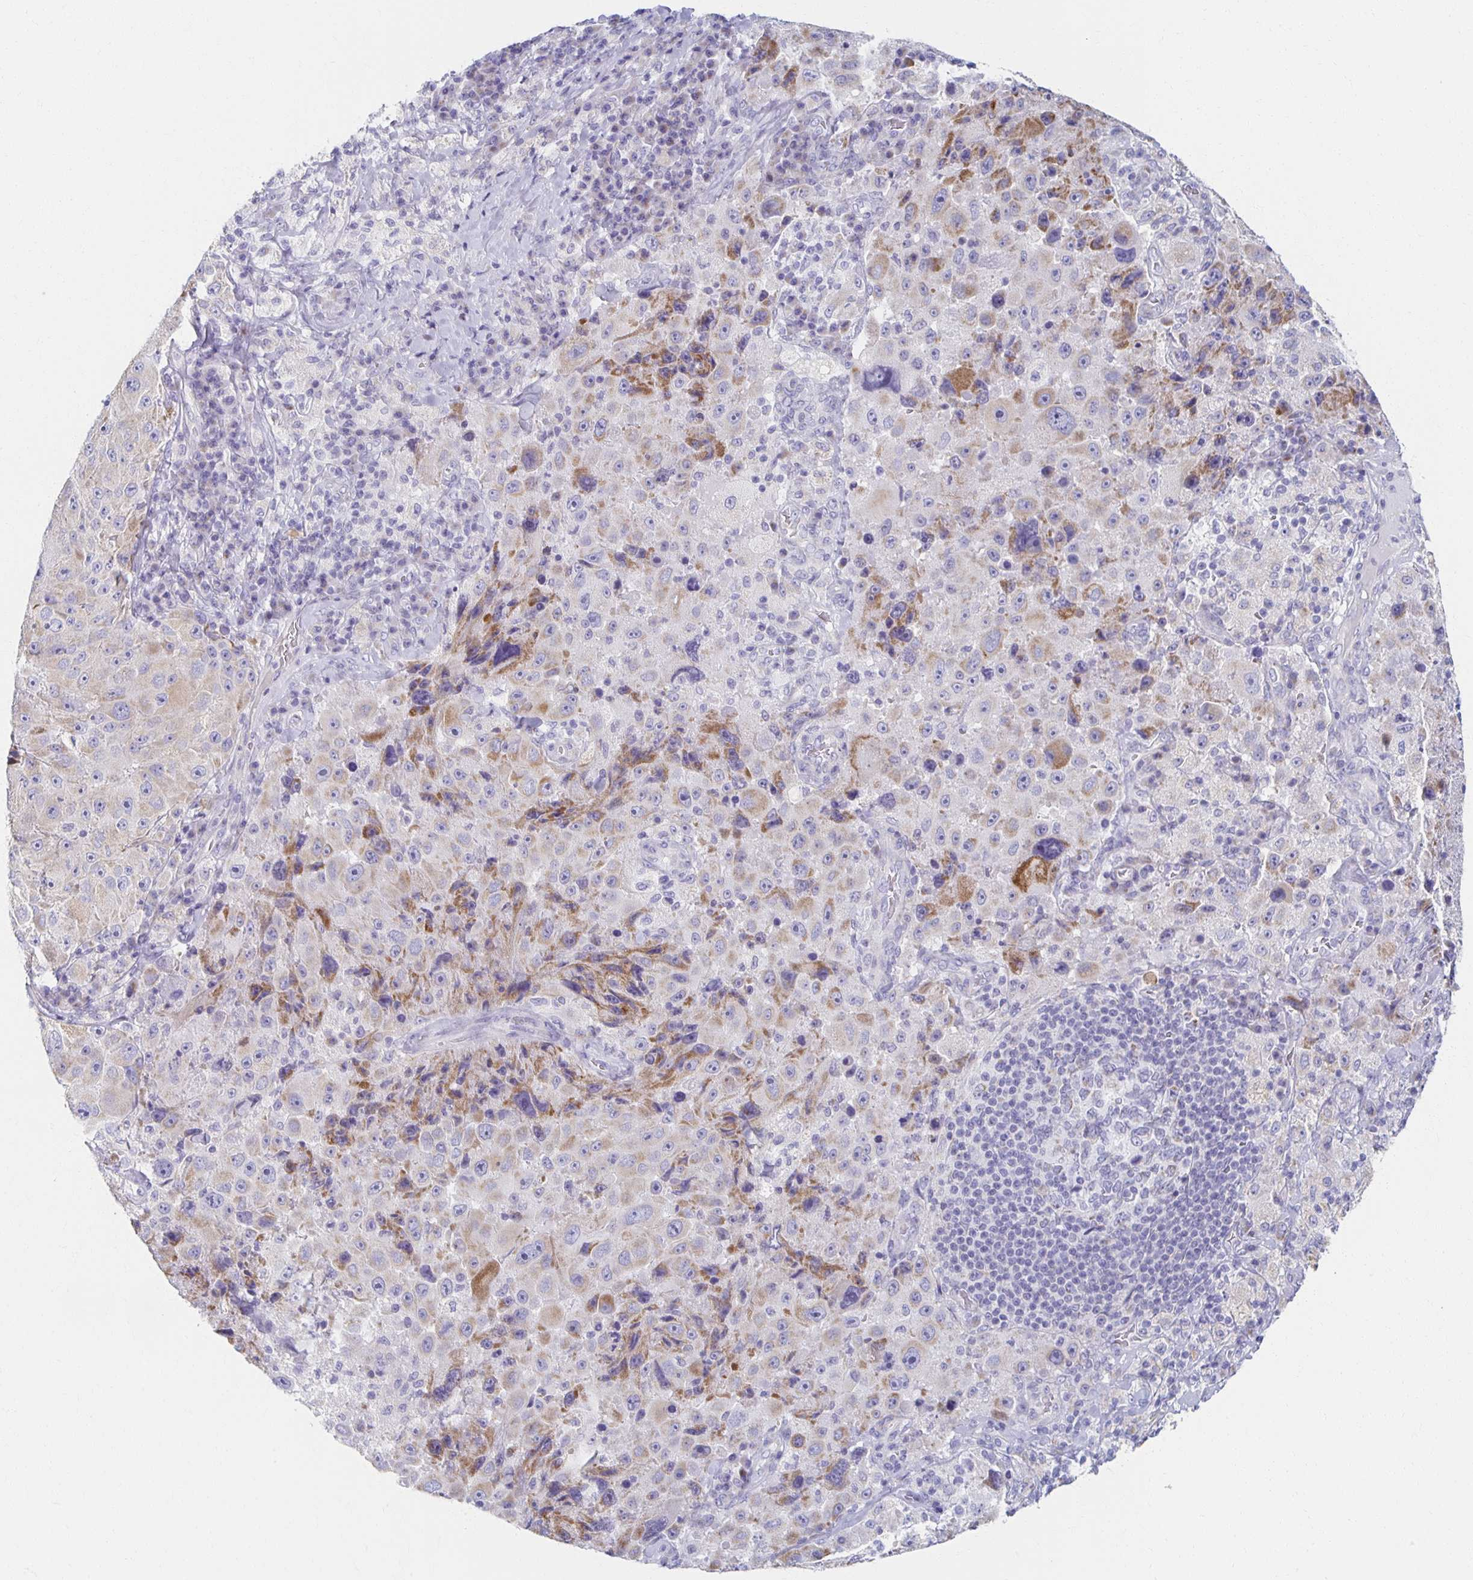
{"staining": {"intensity": "moderate", "quantity": "25%-75%", "location": "cytoplasmic/membranous"}, "tissue": "melanoma", "cell_type": "Tumor cells", "image_type": "cancer", "snomed": [{"axis": "morphology", "description": "Malignant melanoma, Metastatic site"}, {"axis": "topography", "description": "Lymph node"}], "caption": "Melanoma was stained to show a protein in brown. There is medium levels of moderate cytoplasmic/membranous positivity in approximately 25%-75% of tumor cells. The protein of interest is shown in brown color, while the nuclei are stained blue.", "gene": "TEX44", "patient": {"sex": "male", "age": 62}}